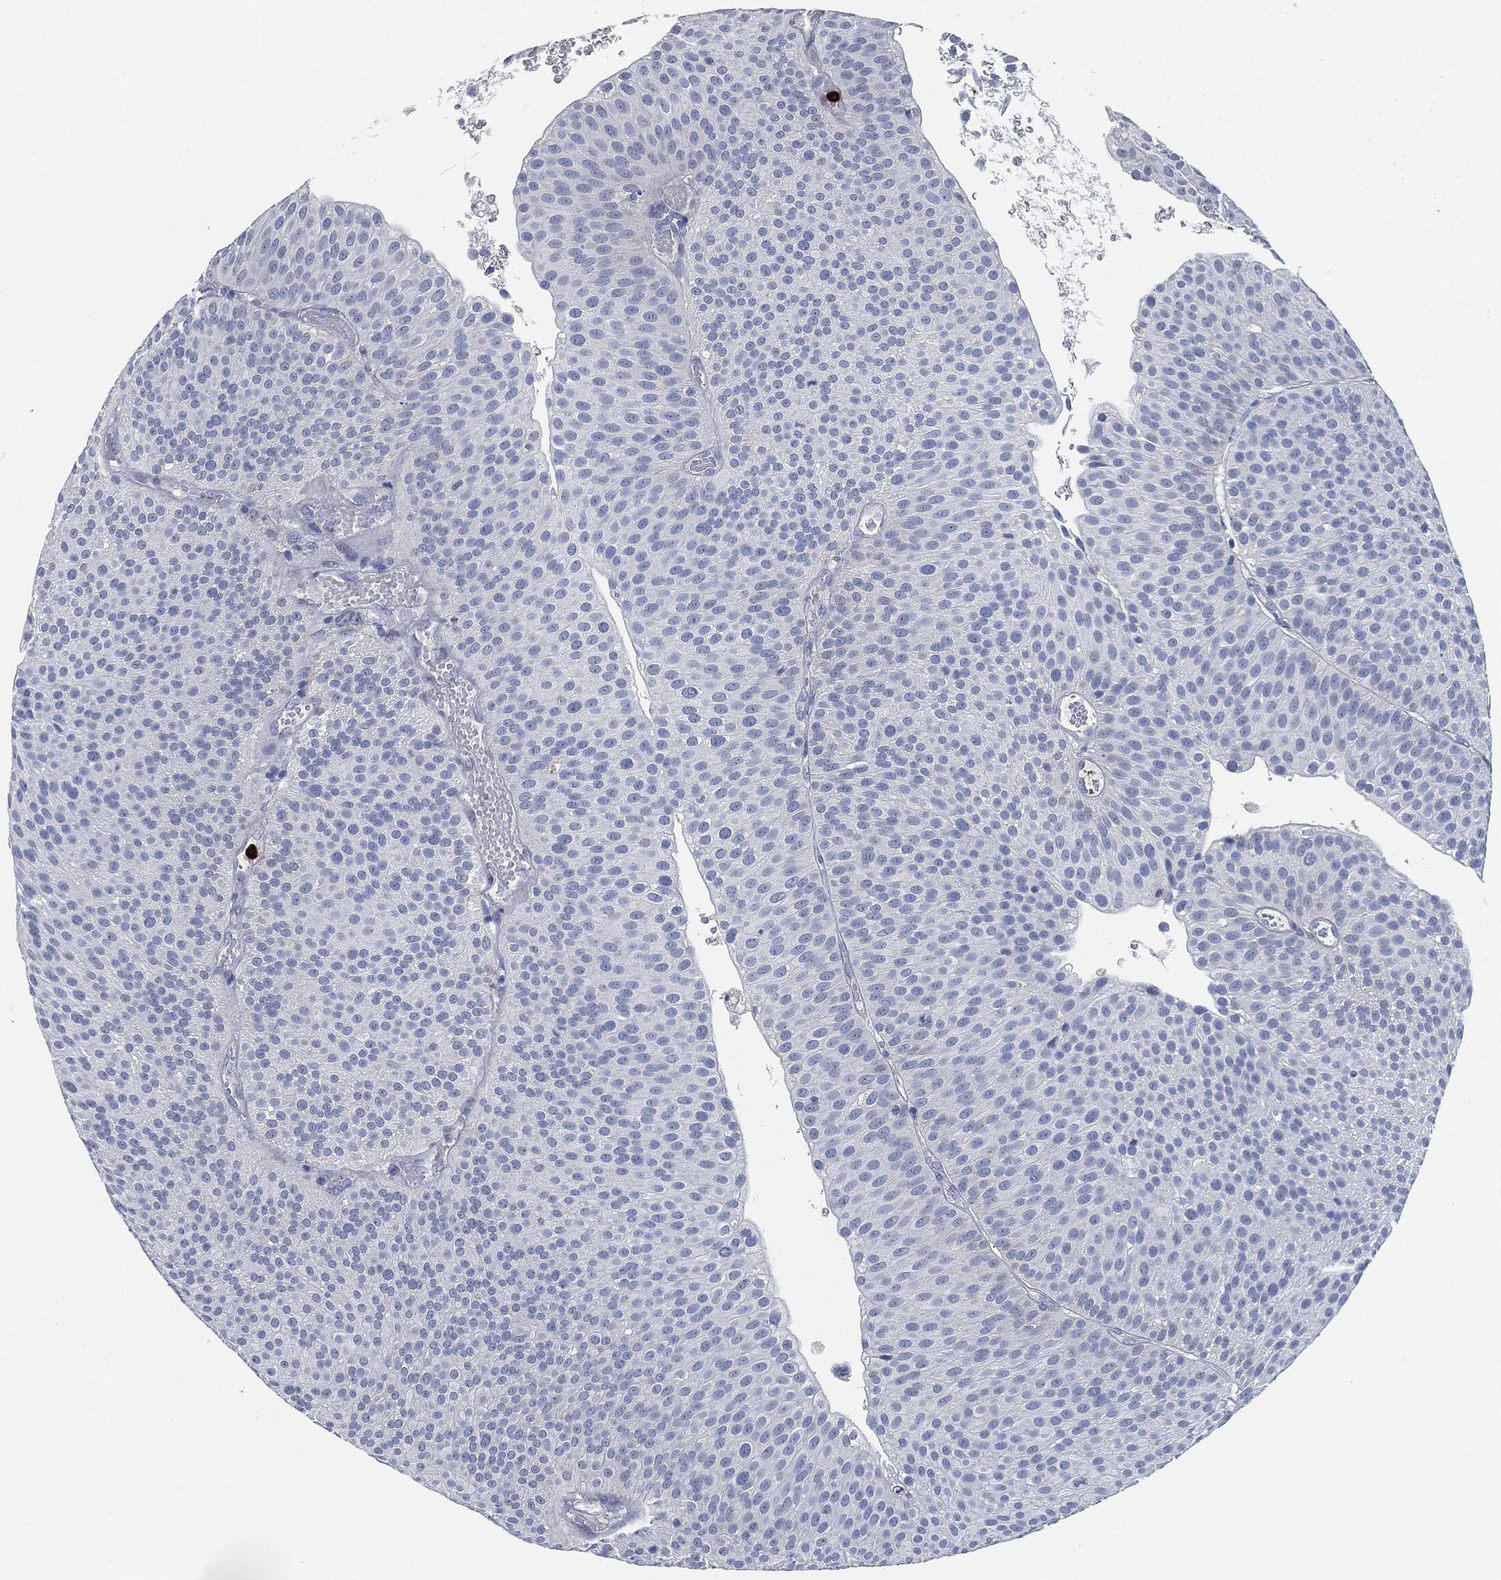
{"staining": {"intensity": "negative", "quantity": "none", "location": "none"}, "tissue": "urothelial cancer", "cell_type": "Tumor cells", "image_type": "cancer", "snomed": [{"axis": "morphology", "description": "Urothelial carcinoma, Low grade"}, {"axis": "topography", "description": "Urinary bladder"}], "caption": "Immunohistochemical staining of human urothelial cancer displays no significant staining in tumor cells.", "gene": "MPO", "patient": {"sex": "male", "age": 65}}